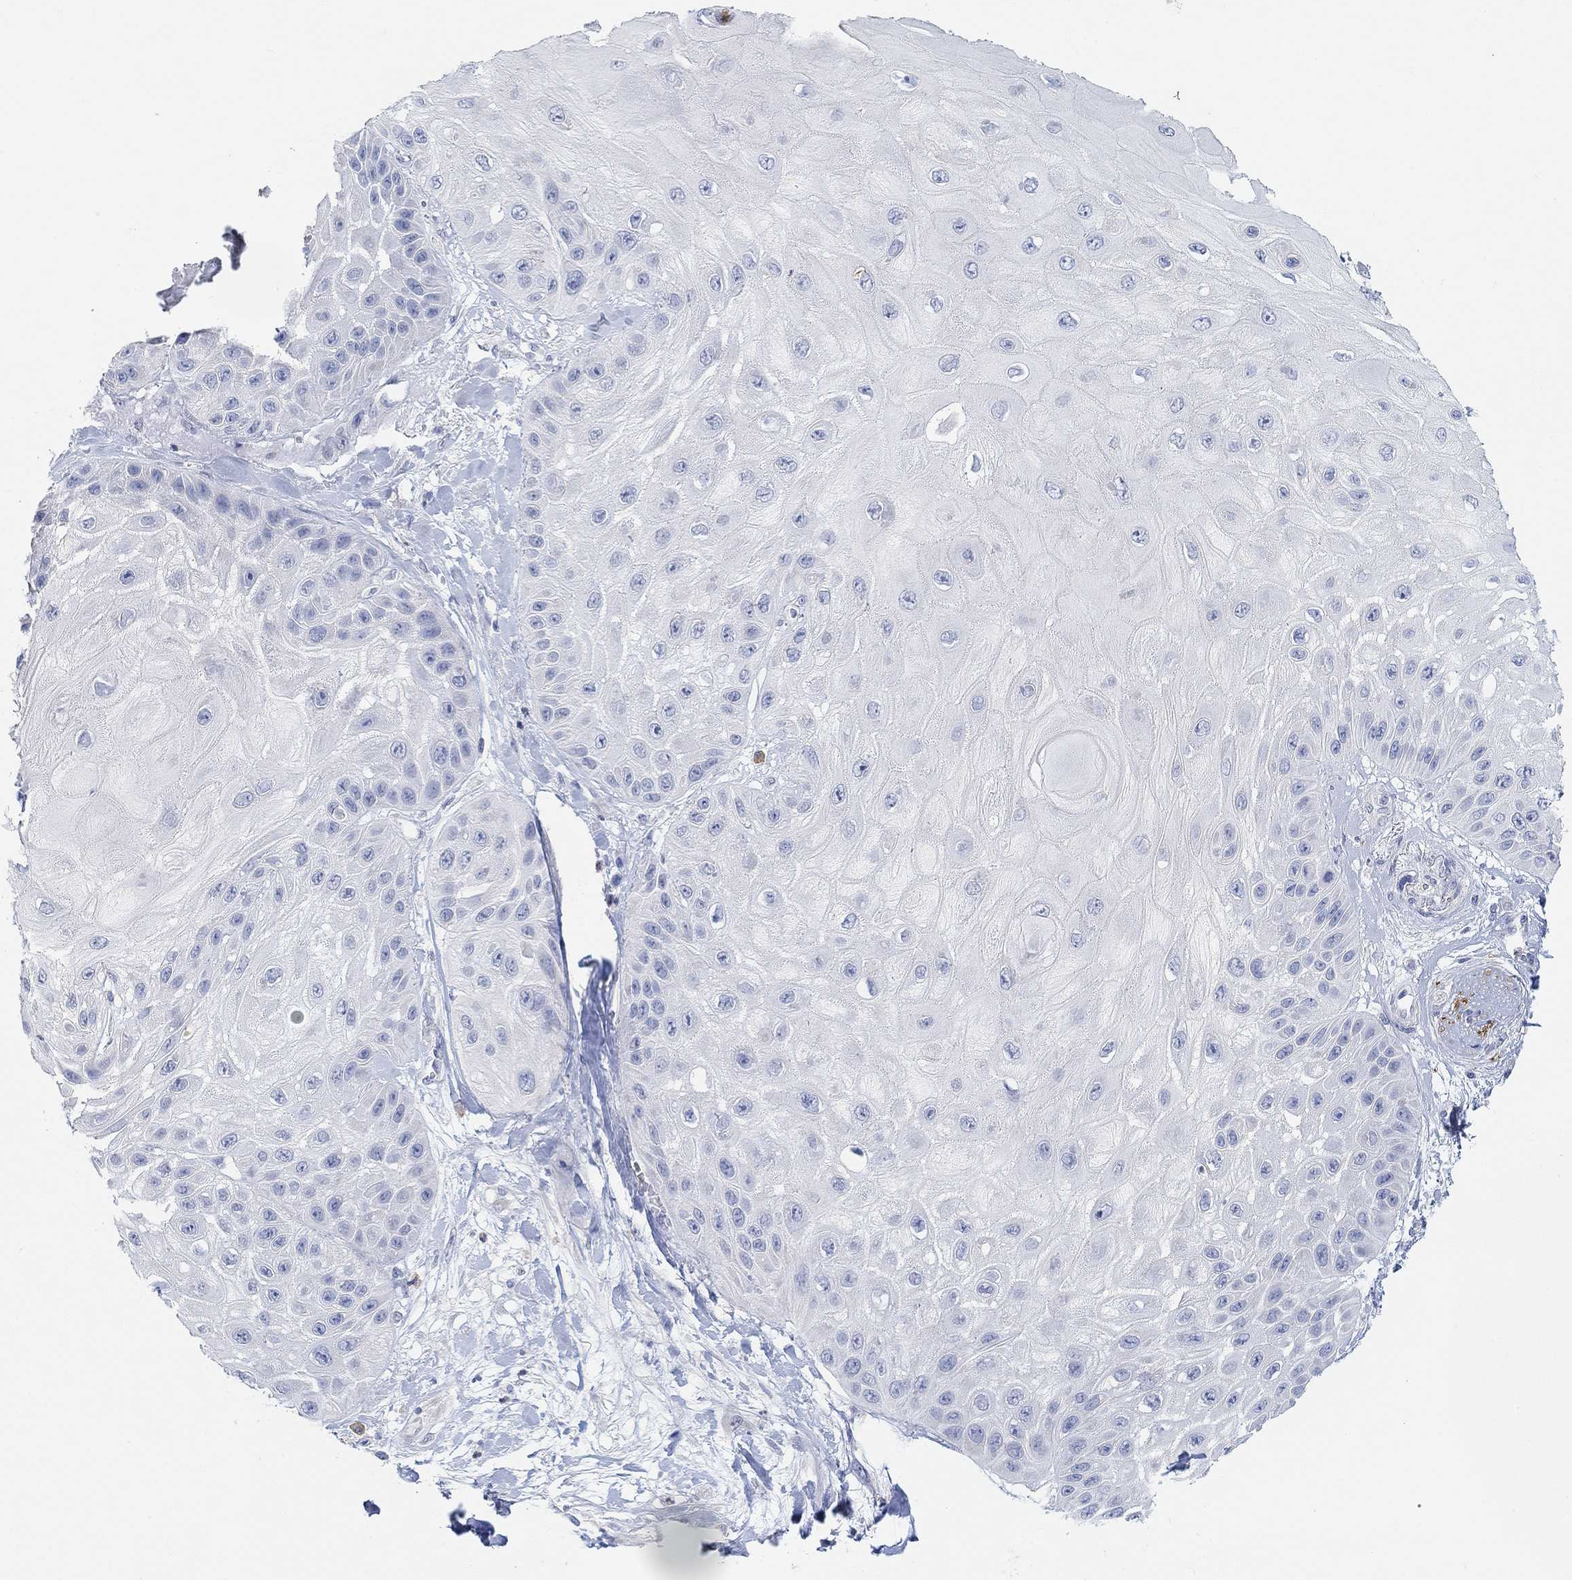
{"staining": {"intensity": "negative", "quantity": "none", "location": "none"}, "tissue": "skin cancer", "cell_type": "Tumor cells", "image_type": "cancer", "snomed": [{"axis": "morphology", "description": "Normal tissue, NOS"}, {"axis": "morphology", "description": "Squamous cell carcinoma, NOS"}, {"axis": "topography", "description": "Skin"}], "caption": "Skin cancer was stained to show a protein in brown. There is no significant expression in tumor cells.", "gene": "VAT1L", "patient": {"sex": "male", "age": 79}}